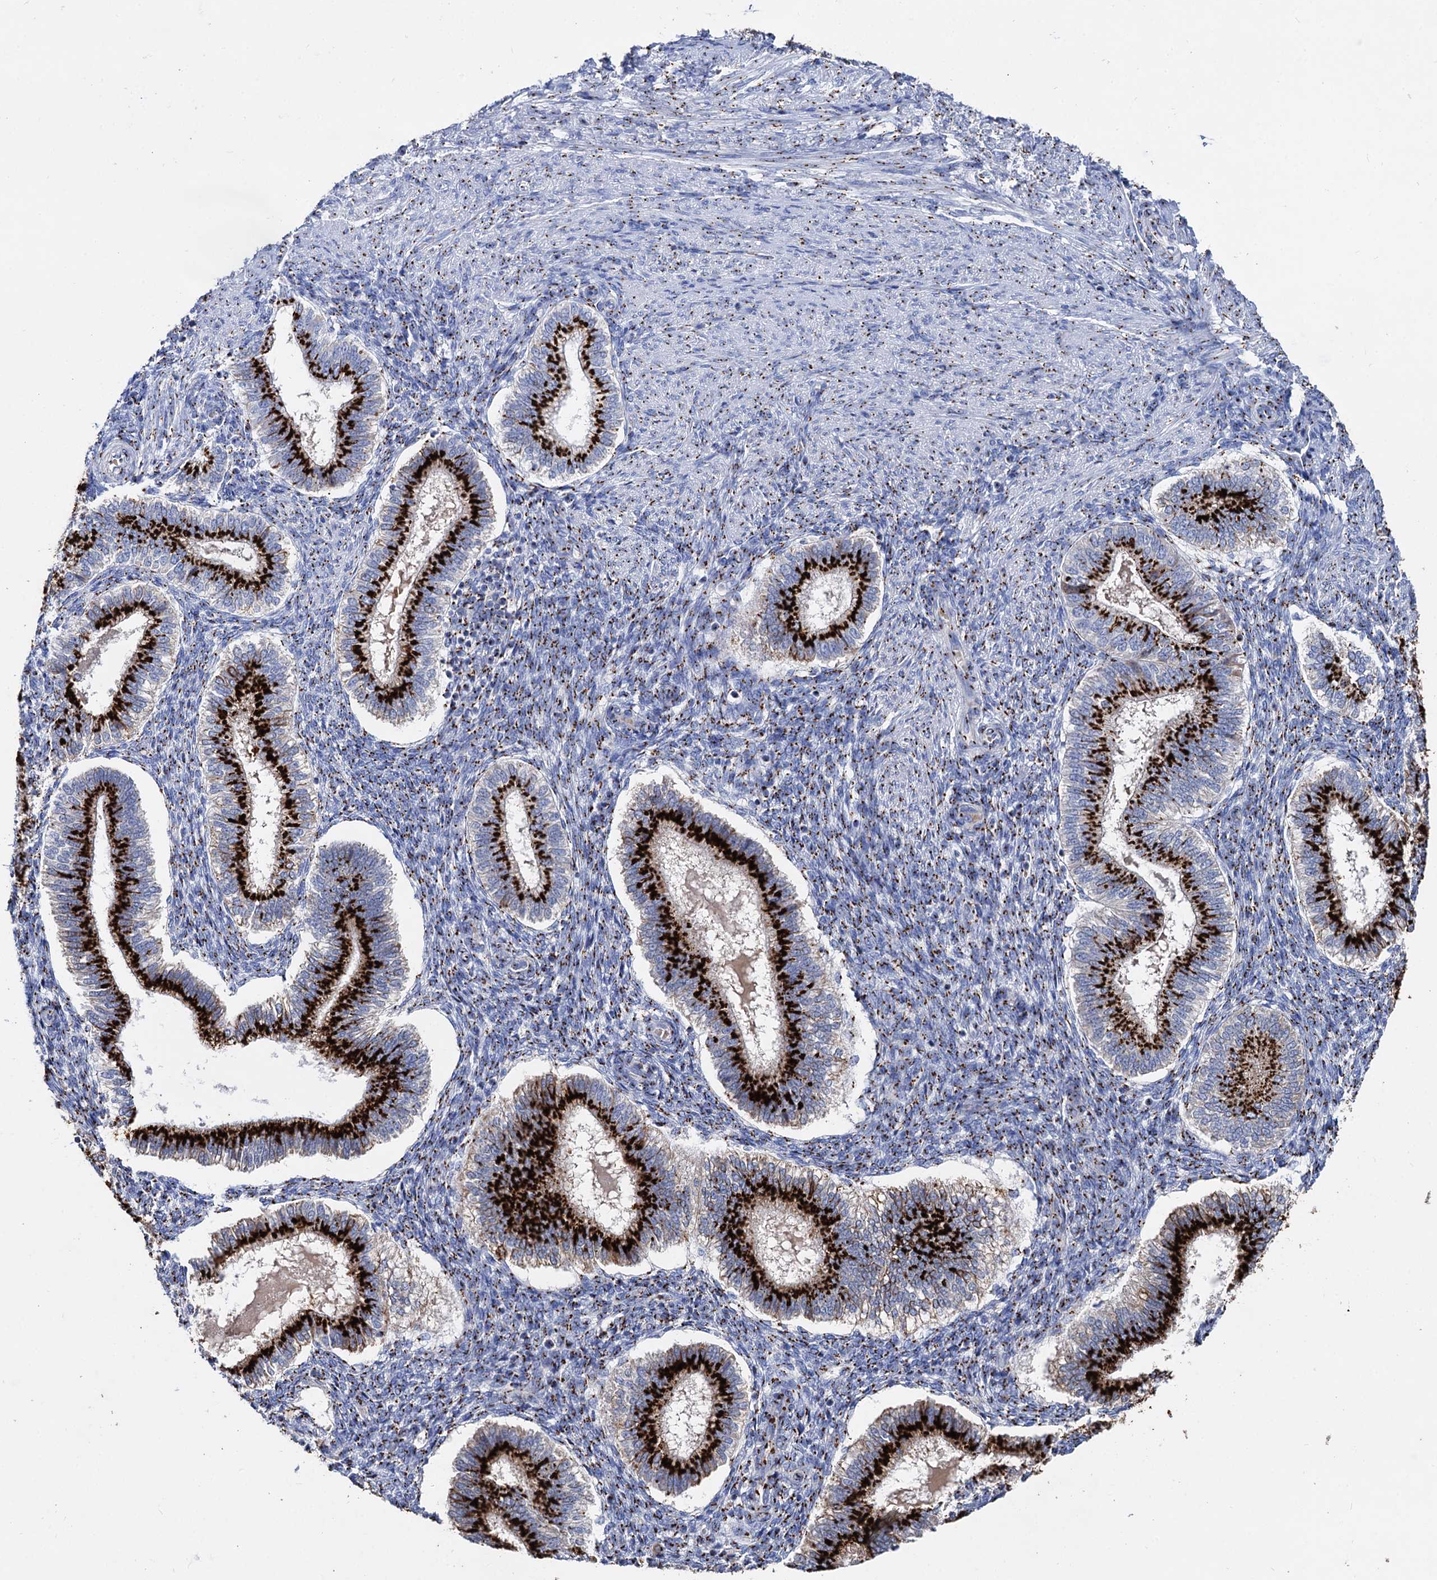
{"staining": {"intensity": "strong", "quantity": "<25%", "location": "cytoplasmic/membranous"}, "tissue": "endometrium", "cell_type": "Cells in endometrial stroma", "image_type": "normal", "snomed": [{"axis": "morphology", "description": "Normal tissue, NOS"}, {"axis": "topography", "description": "Endometrium"}], "caption": "Approximately <25% of cells in endometrial stroma in benign endometrium exhibit strong cytoplasmic/membranous protein staining as visualized by brown immunohistochemical staining.", "gene": "TM9SF3", "patient": {"sex": "female", "age": 25}}